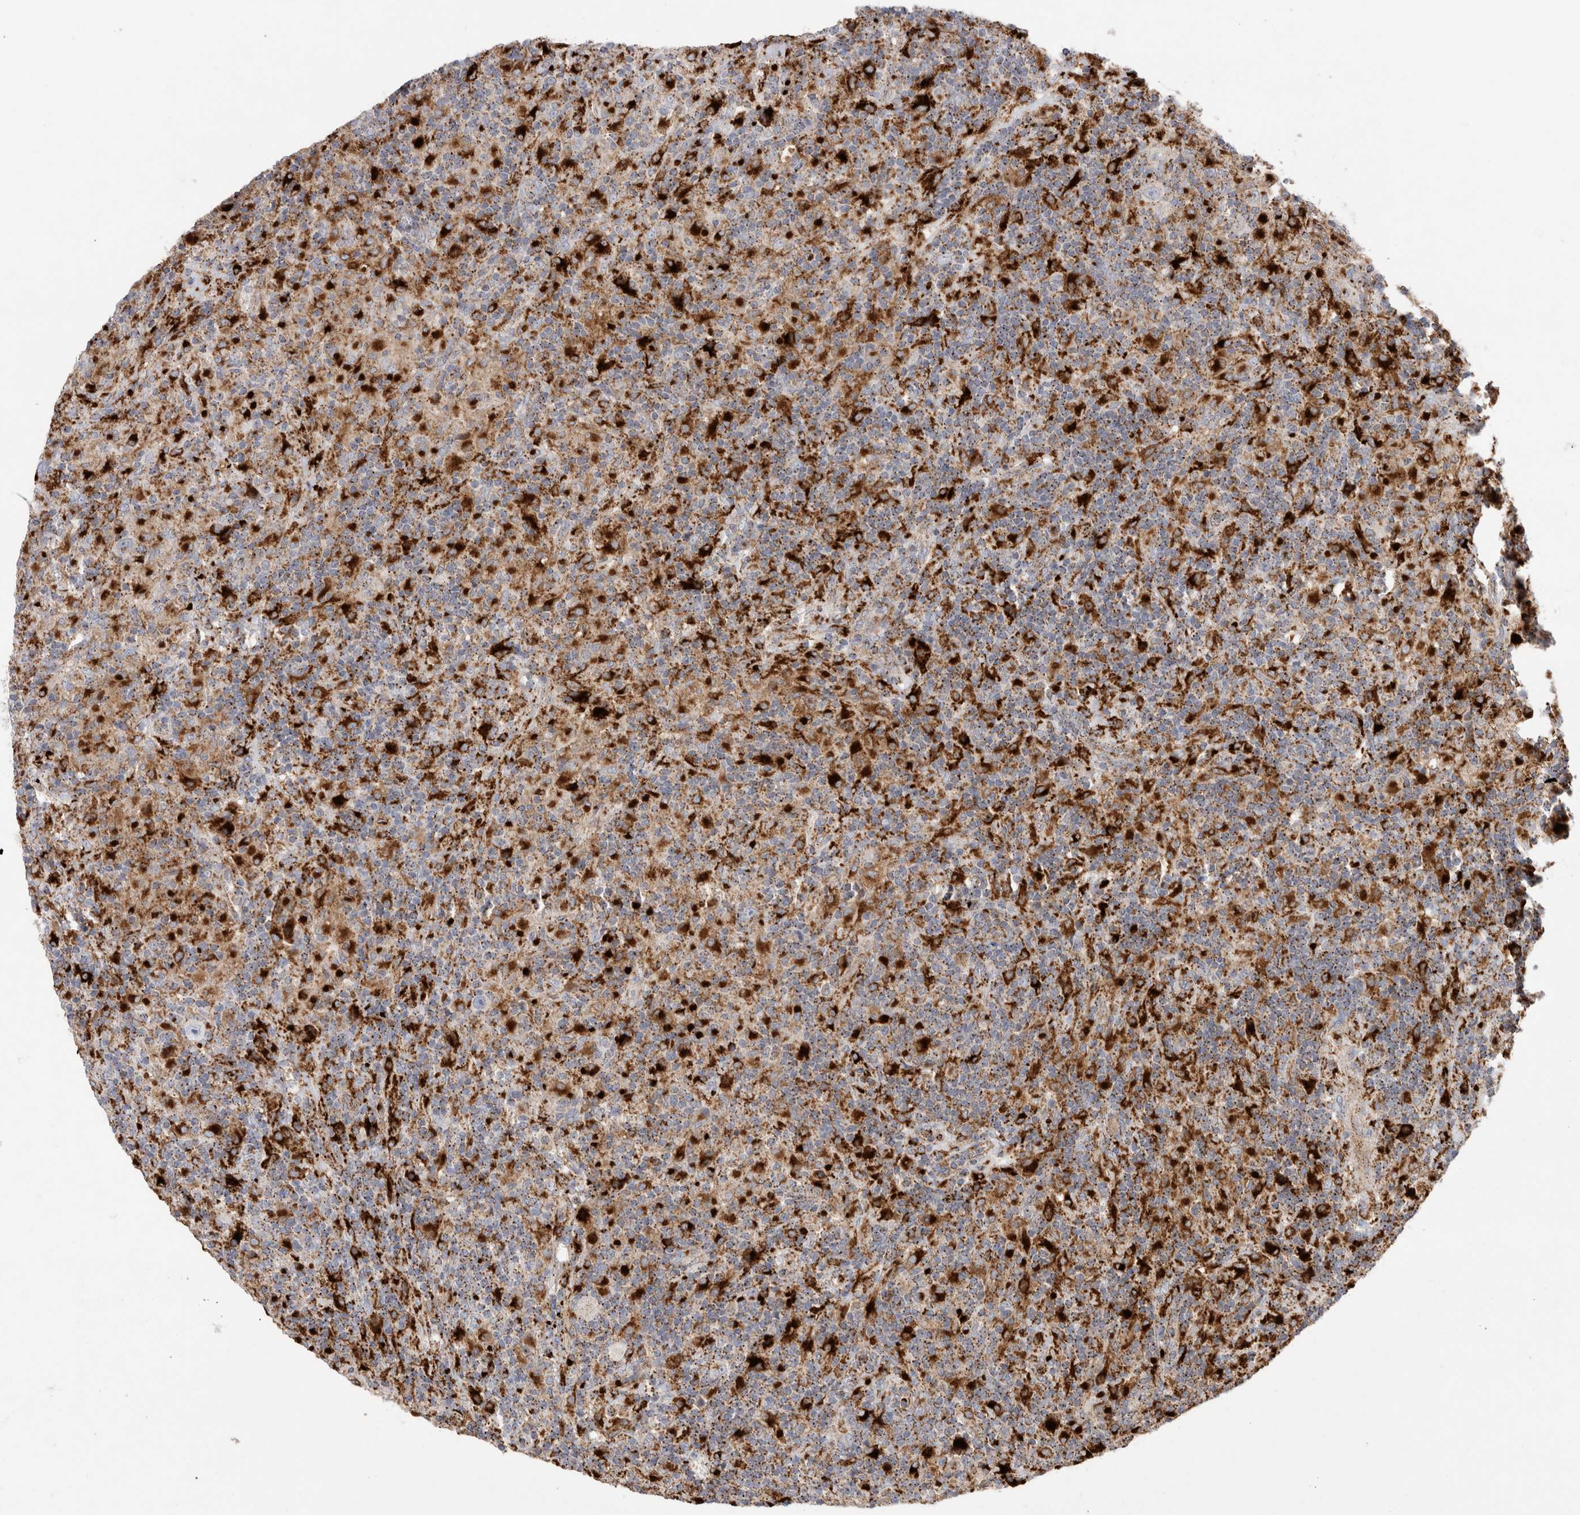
{"staining": {"intensity": "negative", "quantity": "none", "location": "none"}, "tissue": "lymphoma", "cell_type": "Tumor cells", "image_type": "cancer", "snomed": [{"axis": "morphology", "description": "Hodgkin's disease, NOS"}, {"axis": "topography", "description": "Lymph node"}], "caption": "Immunohistochemistry micrograph of neoplastic tissue: human Hodgkin's disease stained with DAB displays no significant protein staining in tumor cells.", "gene": "CTSA", "patient": {"sex": "male", "age": 70}}